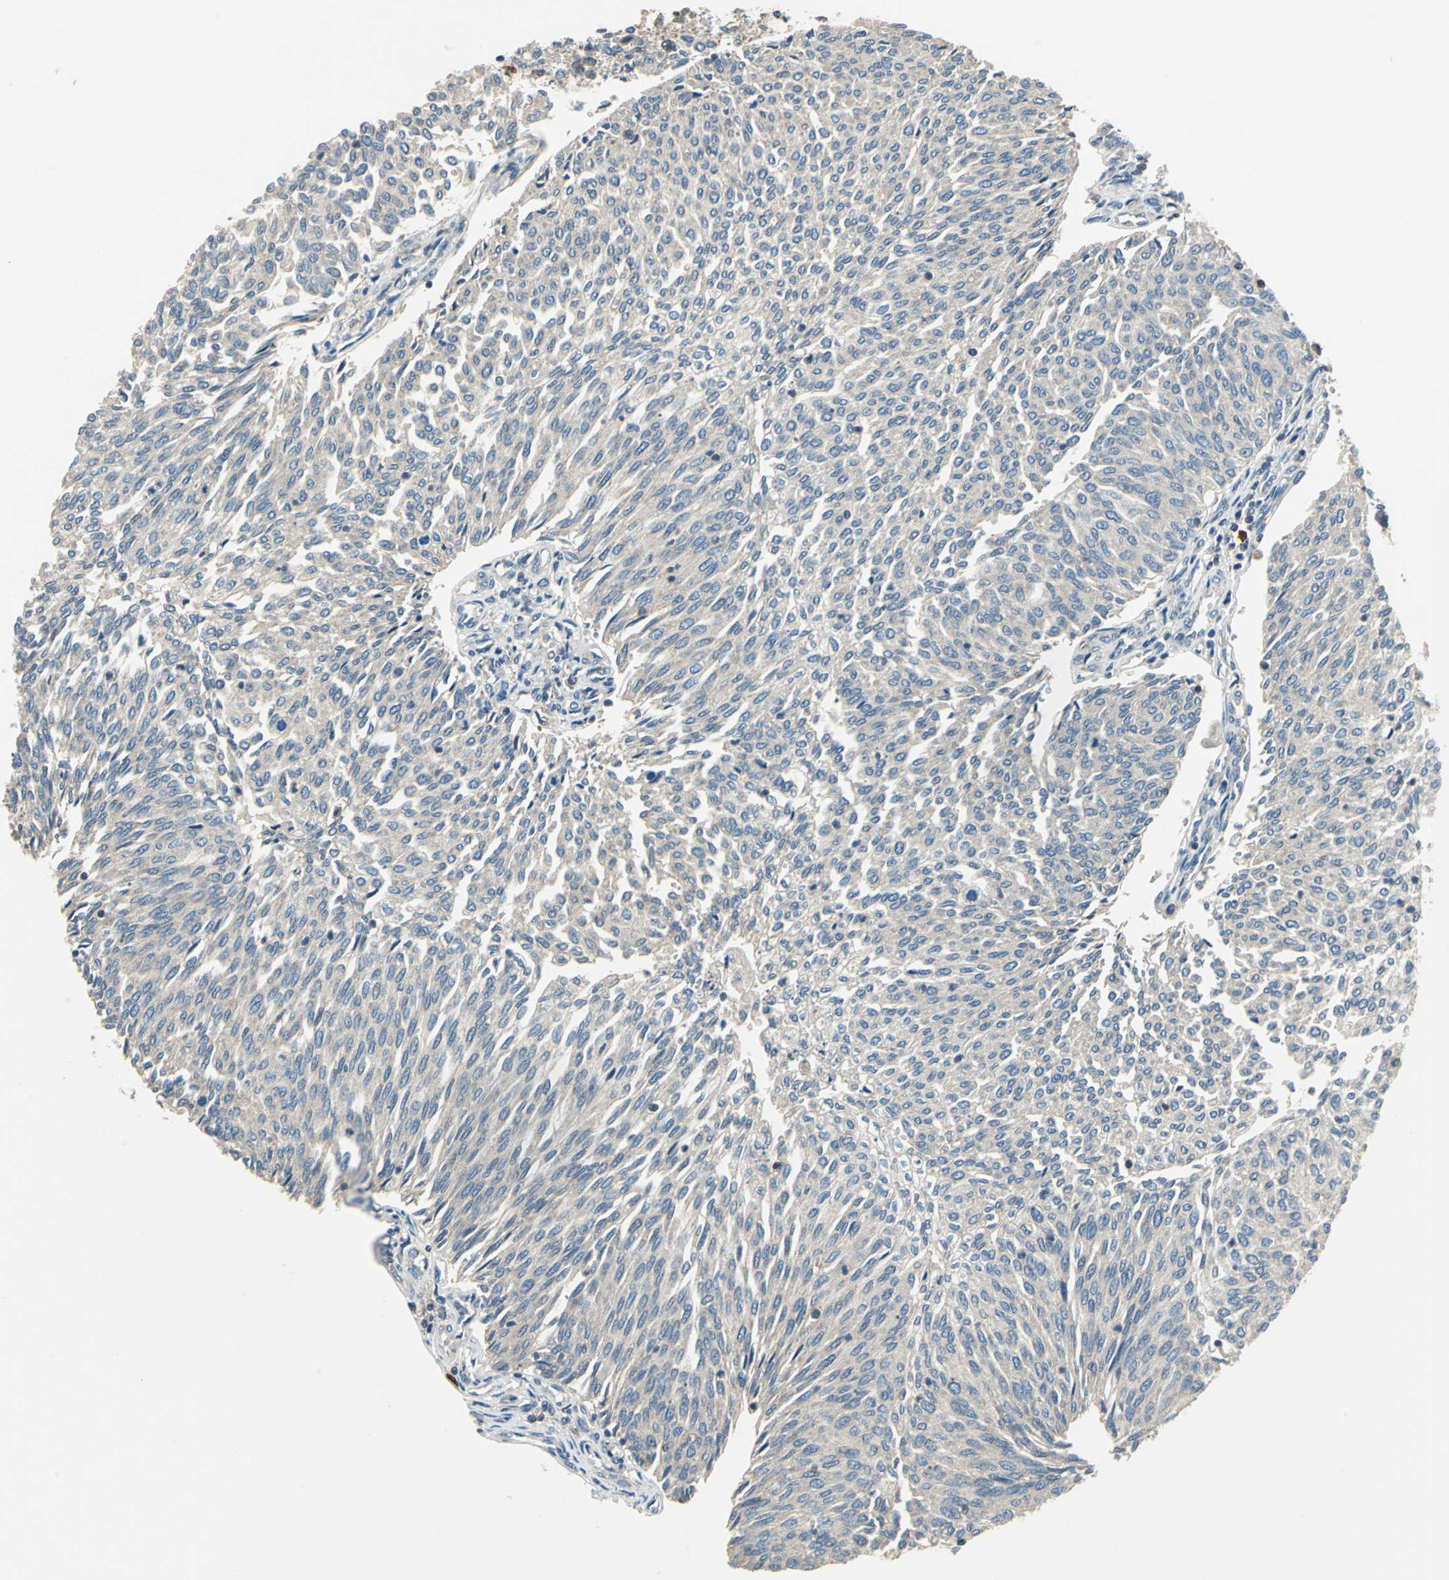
{"staining": {"intensity": "weak", "quantity": ">75%", "location": "cytoplasmic/membranous"}, "tissue": "urothelial cancer", "cell_type": "Tumor cells", "image_type": "cancer", "snomed": [{"axis": "morphology", "description": "Urothelial carcinoma, Low grade"}, {"axis": "topography", "description": "Urinary bladder"}], "caption": "Urothelial cancer was stained to show a protein in brown. There is low levels of weak cytoplasmic/membranous staining in approximately >75% of tumor cells. The protein of interest is shown in brown color, while the nuclei are stained blue.", "gene": "SLC19A2", "patient": {"sex": "female", "age": 79}}